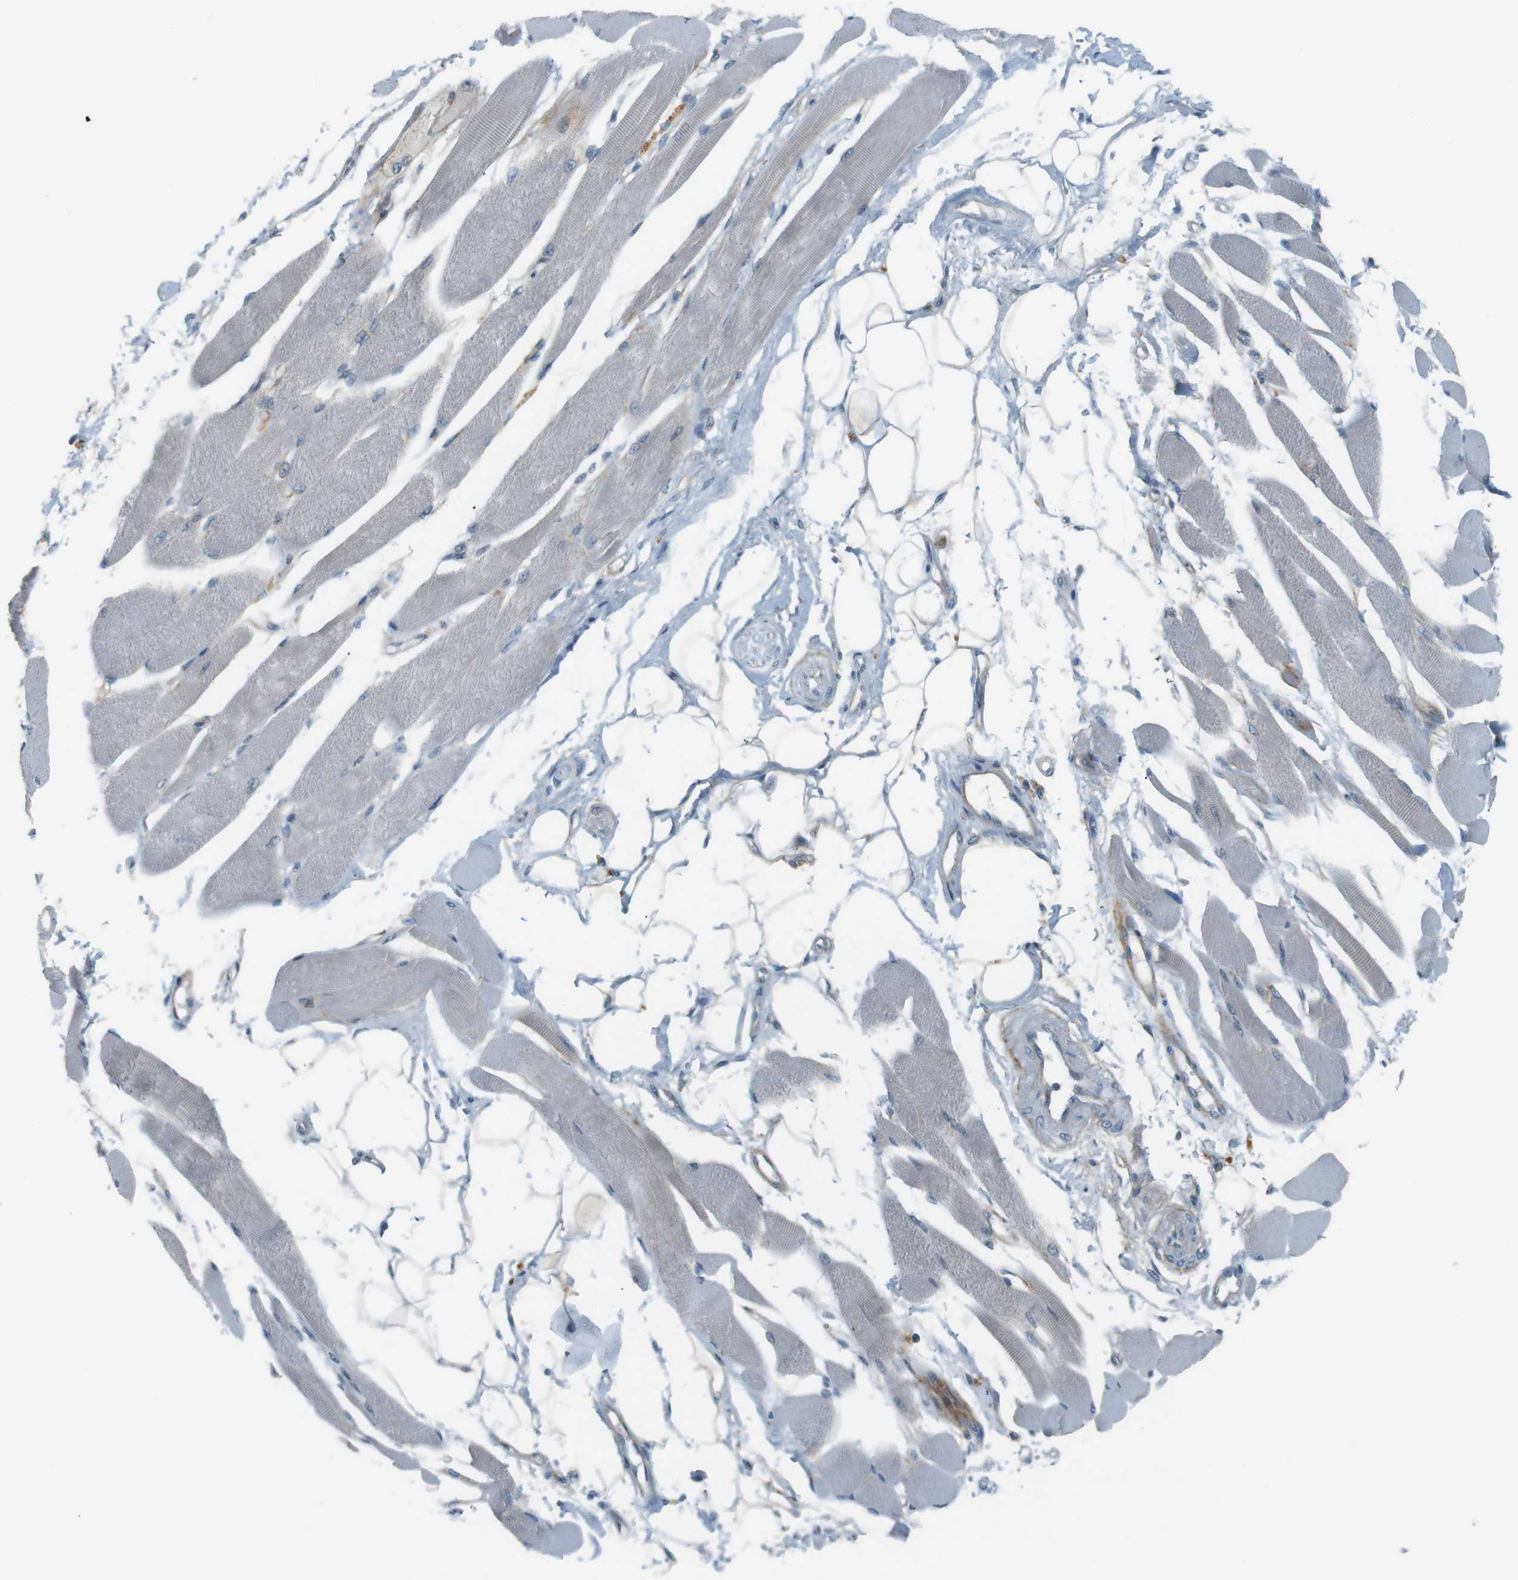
{"staining": {"intensity": "moderate", "quantity": "<25%", "location": "cytoplasmic/membranous"}, "tissue": "skeletal muscle", "cell_type": "Myocytes", "image_type": "normal", "snomed": [{"axis": "morphology", "description": "Normal tissue, NOS"}, {"axis": "topography", "description": "Skeletal muscle"}, {"axis": "topography", "description": "Peripheral nerve tissue"}], "caption": "Immunohistochemical staining of normal human skeletal muscle exhibits low levels of moderate cytoplasmic/membranous staining in about <25% of myocytes.", "gene": "UGT8", "patient": {"sex": "female", "age": 84}}